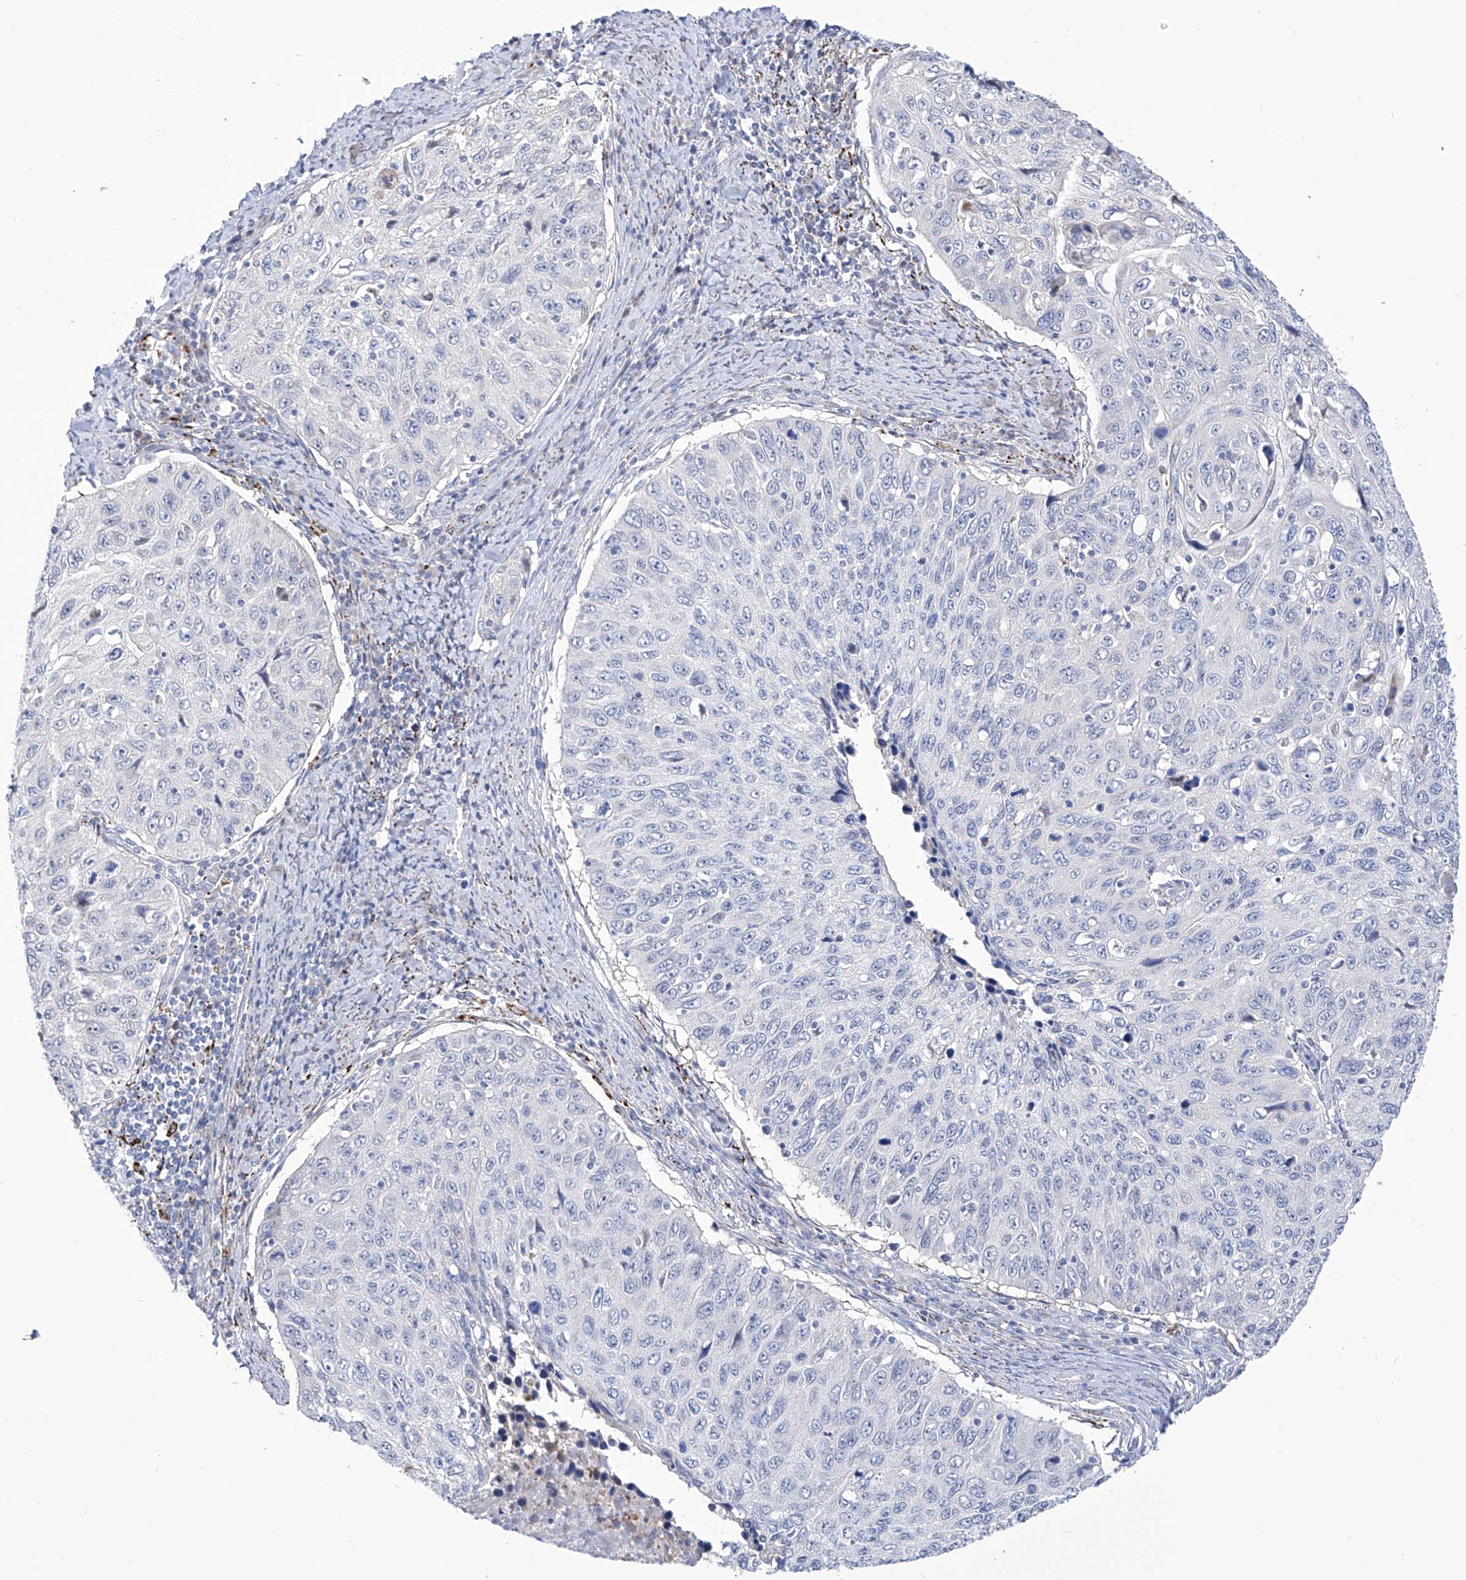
{"staining": {"intensity": "negative", "quantity": "none", "location": "none"}, "tissue": "cervical cancer", "cell_type": "Tumor cells", "image_type": "cancer", "snomed": [{"axis": "morphology", "description": "Squamous cell carcinoma, NOS"}, {"axis": "topography", "description": "Cervix"}], "caption": "The image exhibits no staining of tumor cells in cervical cancer. (Stains: DAB immunohistochemistry with hematoxylin counter stain, Microscopy: brightfield microscopy at high magnification).", "gene": "C1orf87", "patient": {"sex": "female", "age": 53}}